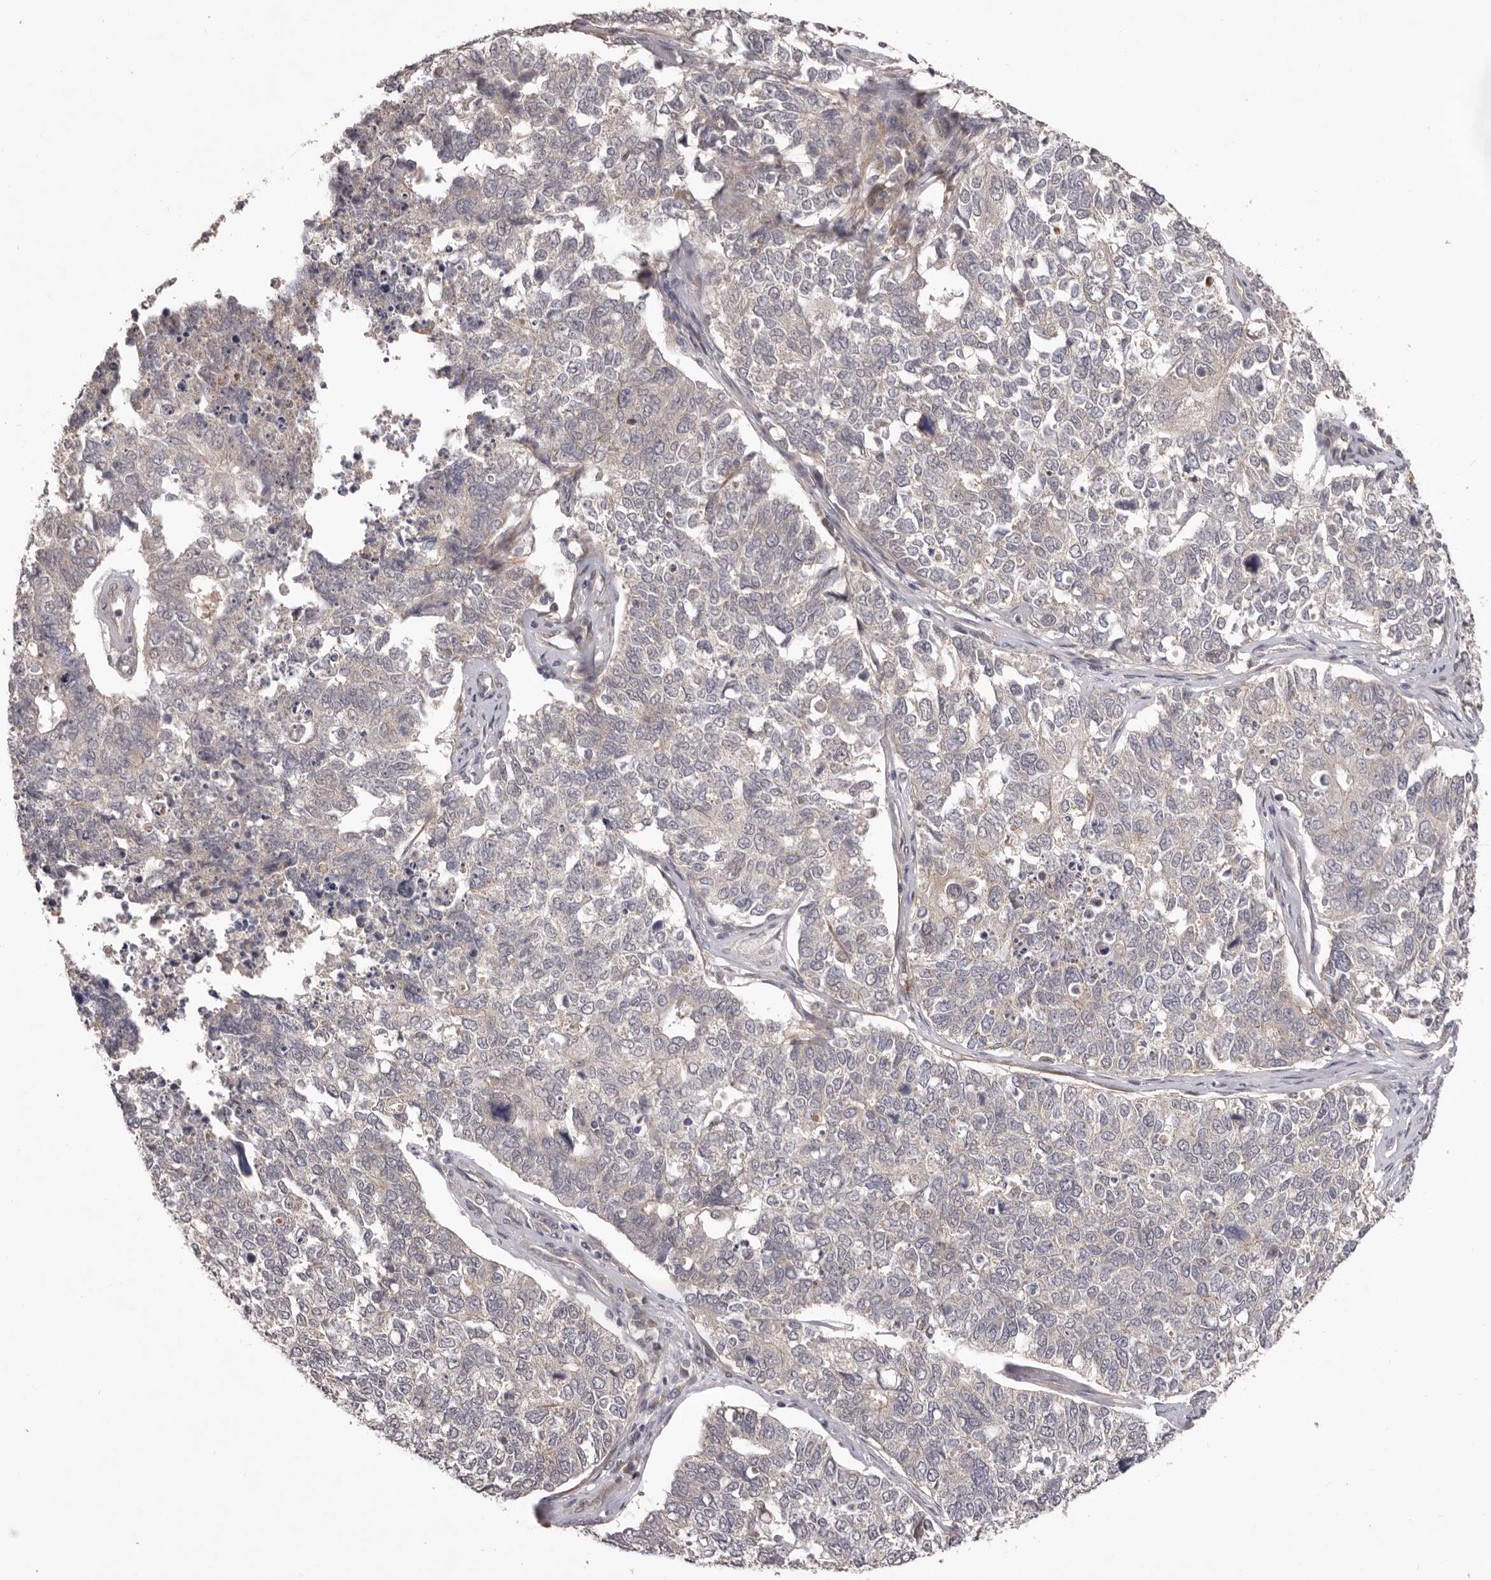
{"staining": {"intensity": "negative", "quantity": "none", "location": "none"}, "tissue": "cervical cancer", "cell_type": "Tumor cells", "image_type": "cancer", "snomed": [{"axis": "morphology", "description": "Squamous cell carcinoma, NOS"}, {"axis": "topography", "description": "Cervix"}], "caption": "The immunohistochemistry (IHC) histopathology image has no significant staining in tumor cells of cervical squamous cell carcinoma tissue.", "gene": "HBS1L", "patient": {"sex": "female", "age": 63}}